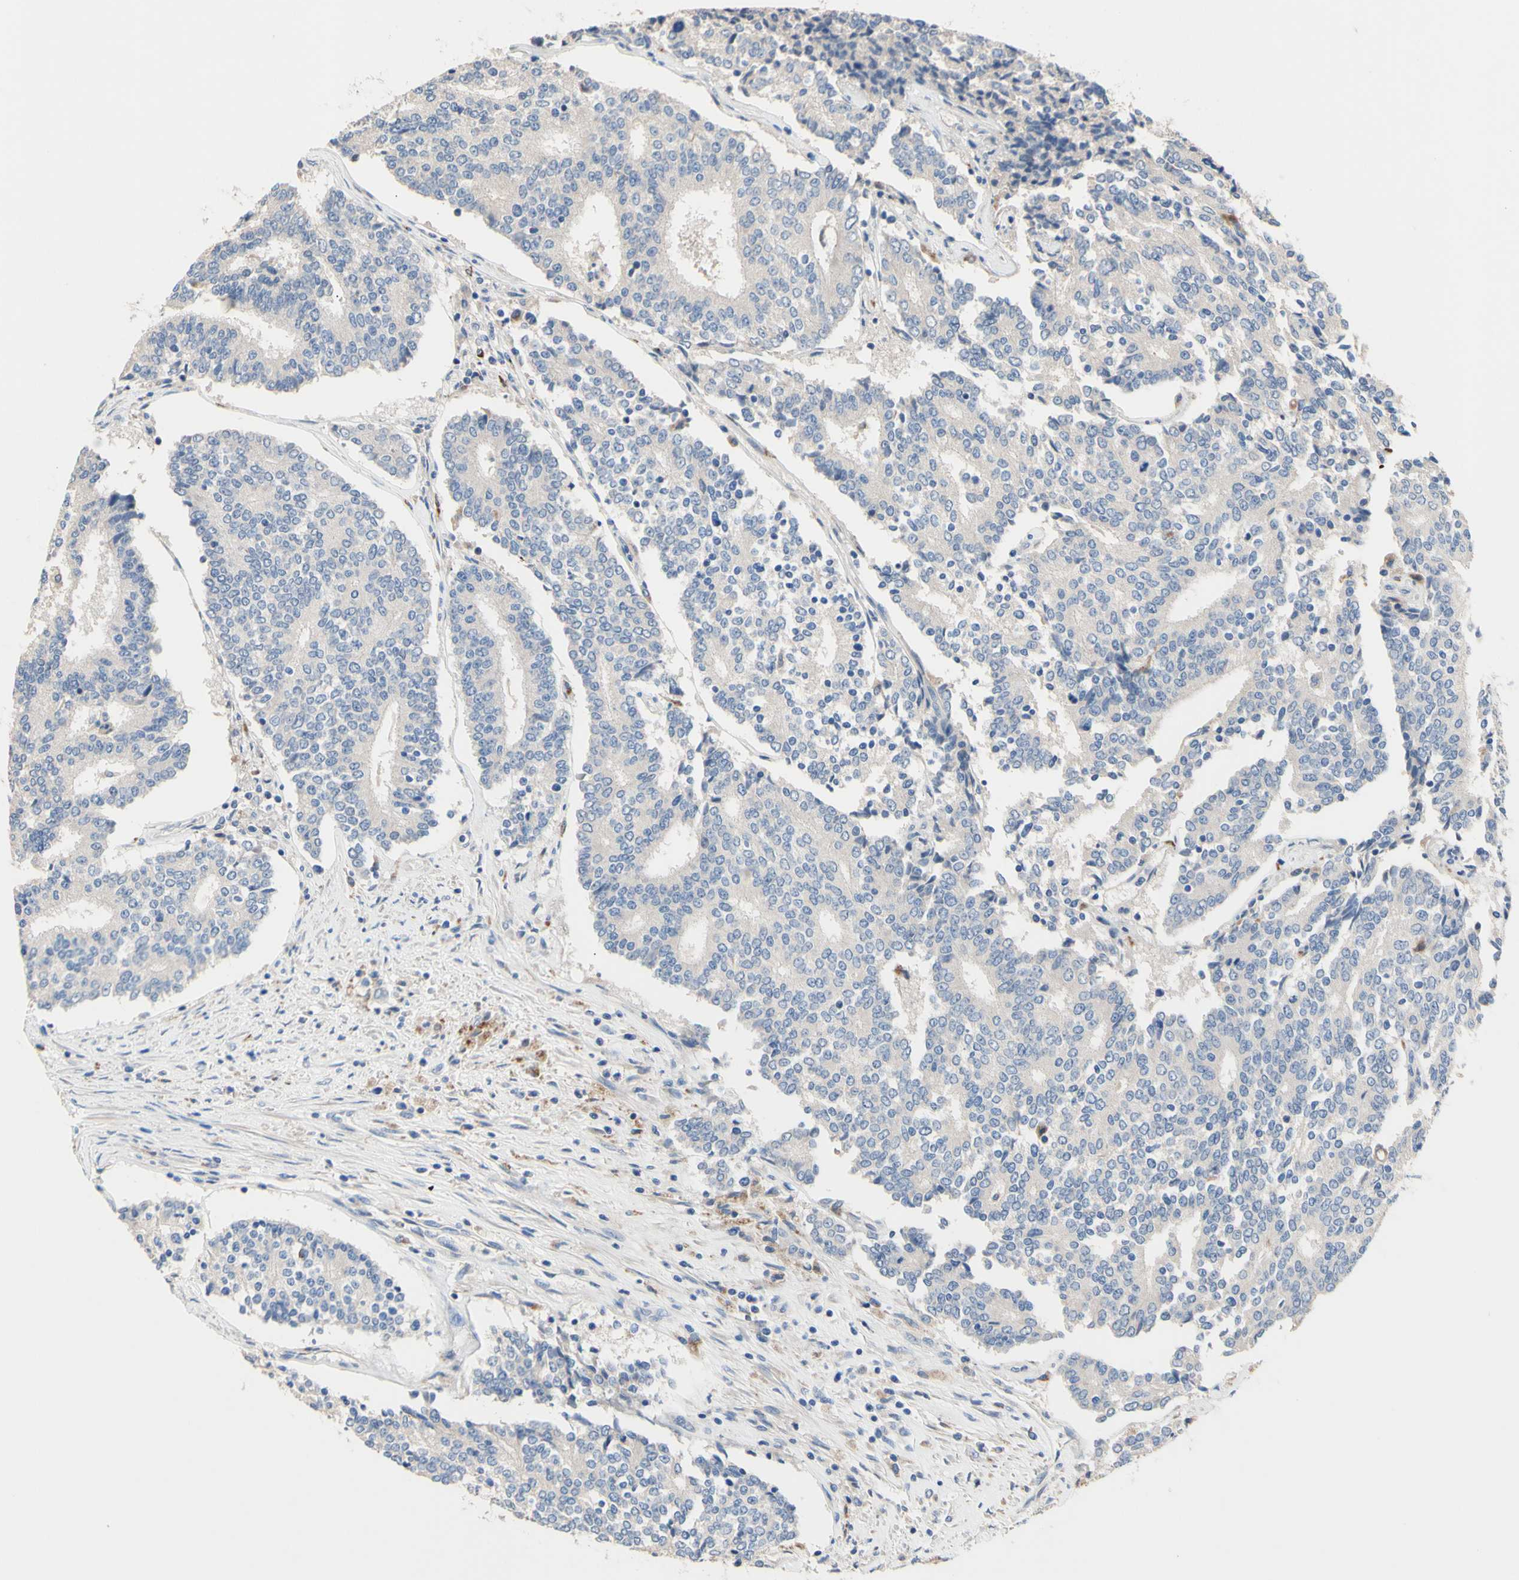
{"staining": {"intensity": "negative", "quantity": "none", "location": "none"}, "tissue": "prostate cancer", "cell_type": "Tumor cells", "image_type": "cancer", "snomed": [{"axis": "morphology", "description": "Normal tissue, NOS"}, {"axis": "morphology", "description": "Adenocarcinoma, High grade"}, {"axis": "topography", "description": "Prostate"}, {"axis": "topography", "description": "Seminal veicle"}], "caption": "This is an IHC photomicrograph of human prostate cancer (adenocarcinoma (high-grade)). There is no staining in tumor cells.", "gene": "CDON", "patient": {"sex": "male", "age": 55}}